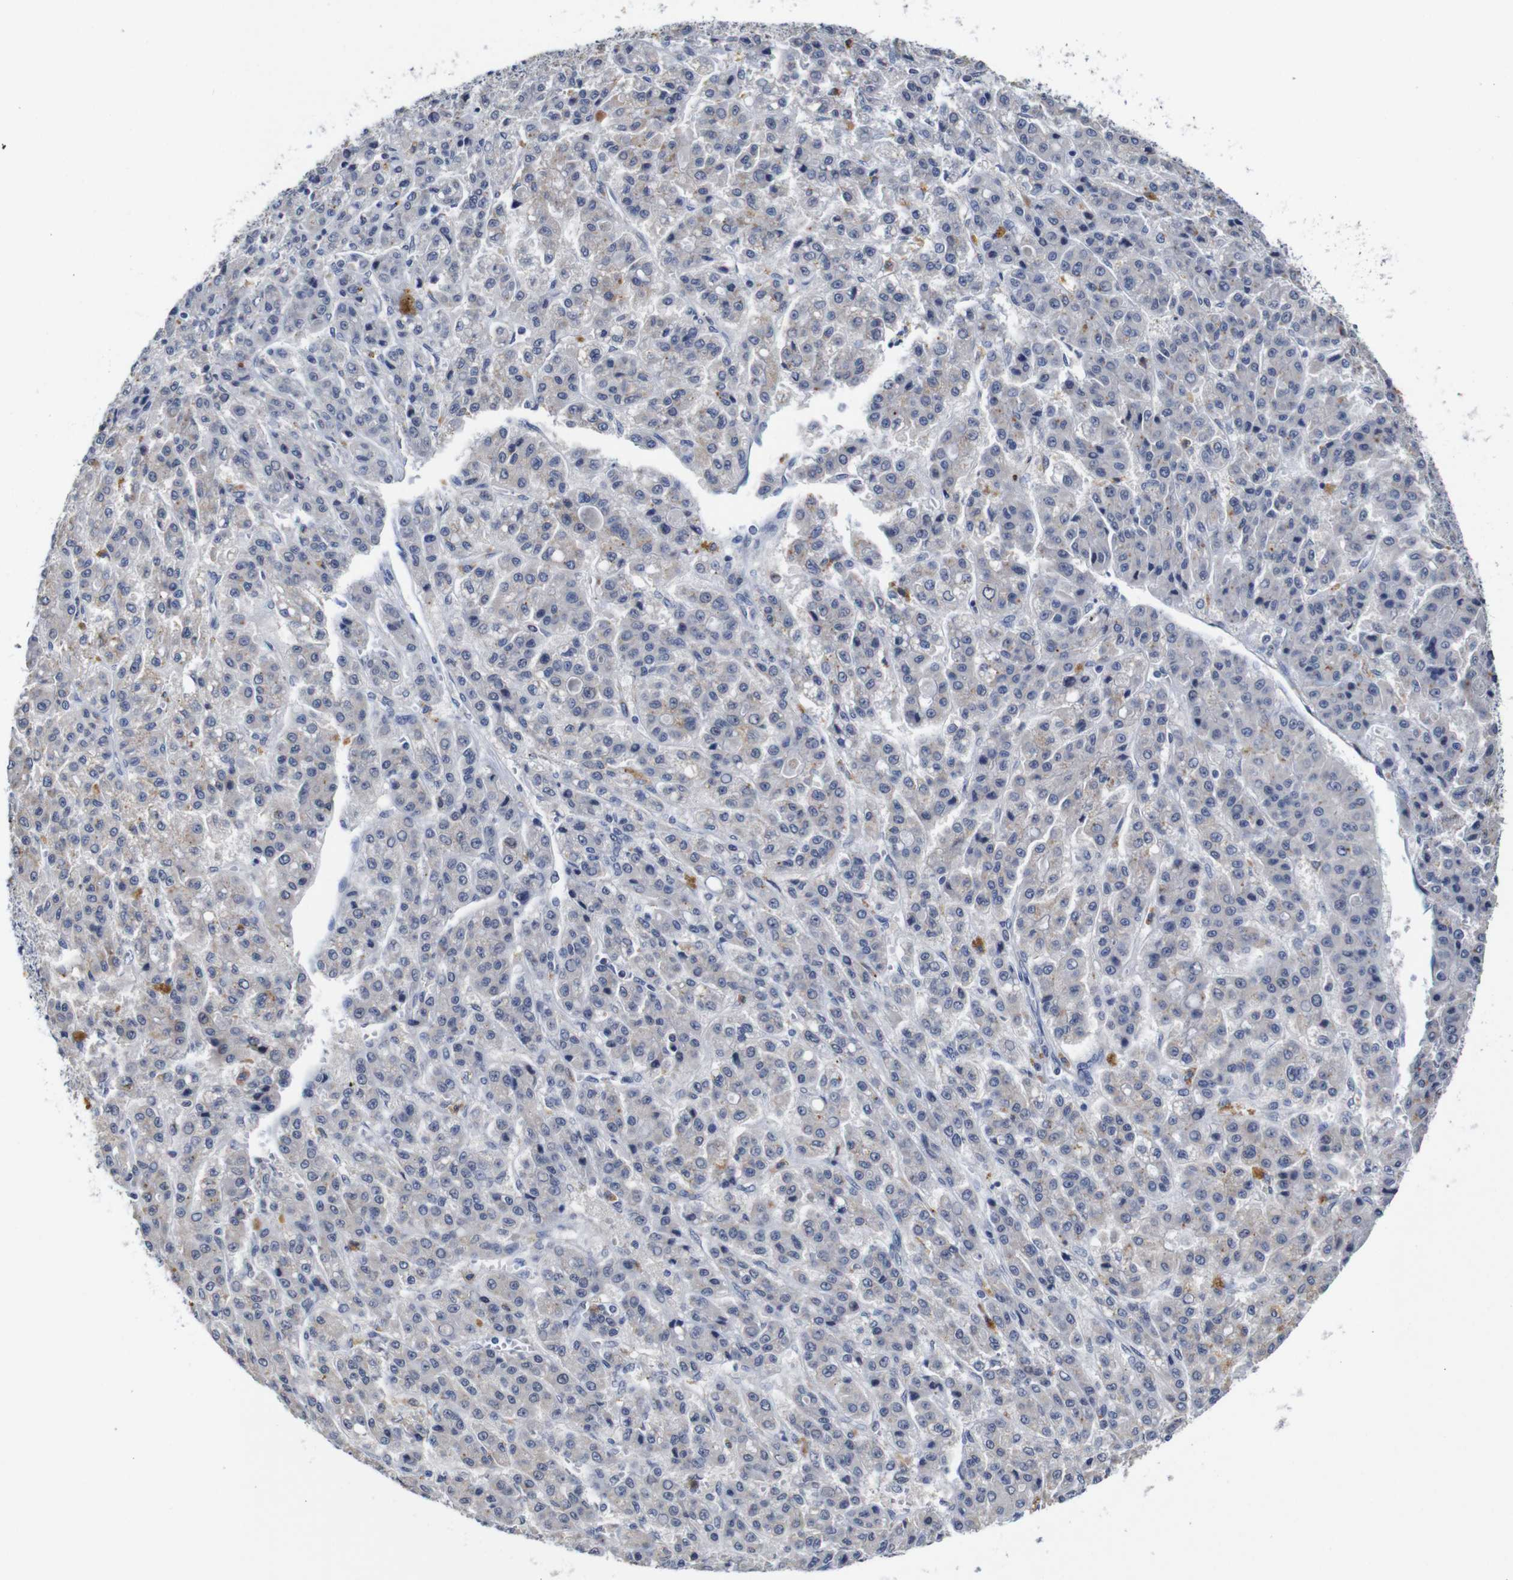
{"staining": {"intensity": "weak", "quantity": "<25%", "location": "cytoplasmic/membranous"}, "tissue": "liver cancer", "cell_type": "Tumor cells", "image_type": "cancer", "snomed": [{"axis": "morphology", "description": "Carcinoma, Hepatocellular, NOS"}, {"axis": "topography", "description": "Liver"}], "caption": "A high-resolution histopathology image shows IHC staining of hepatocellular carcinoma (liver), which displays no significant staining in tumor cells.", "gene": "NTRK3", "patient": {"sex": "male", "age": 70}}